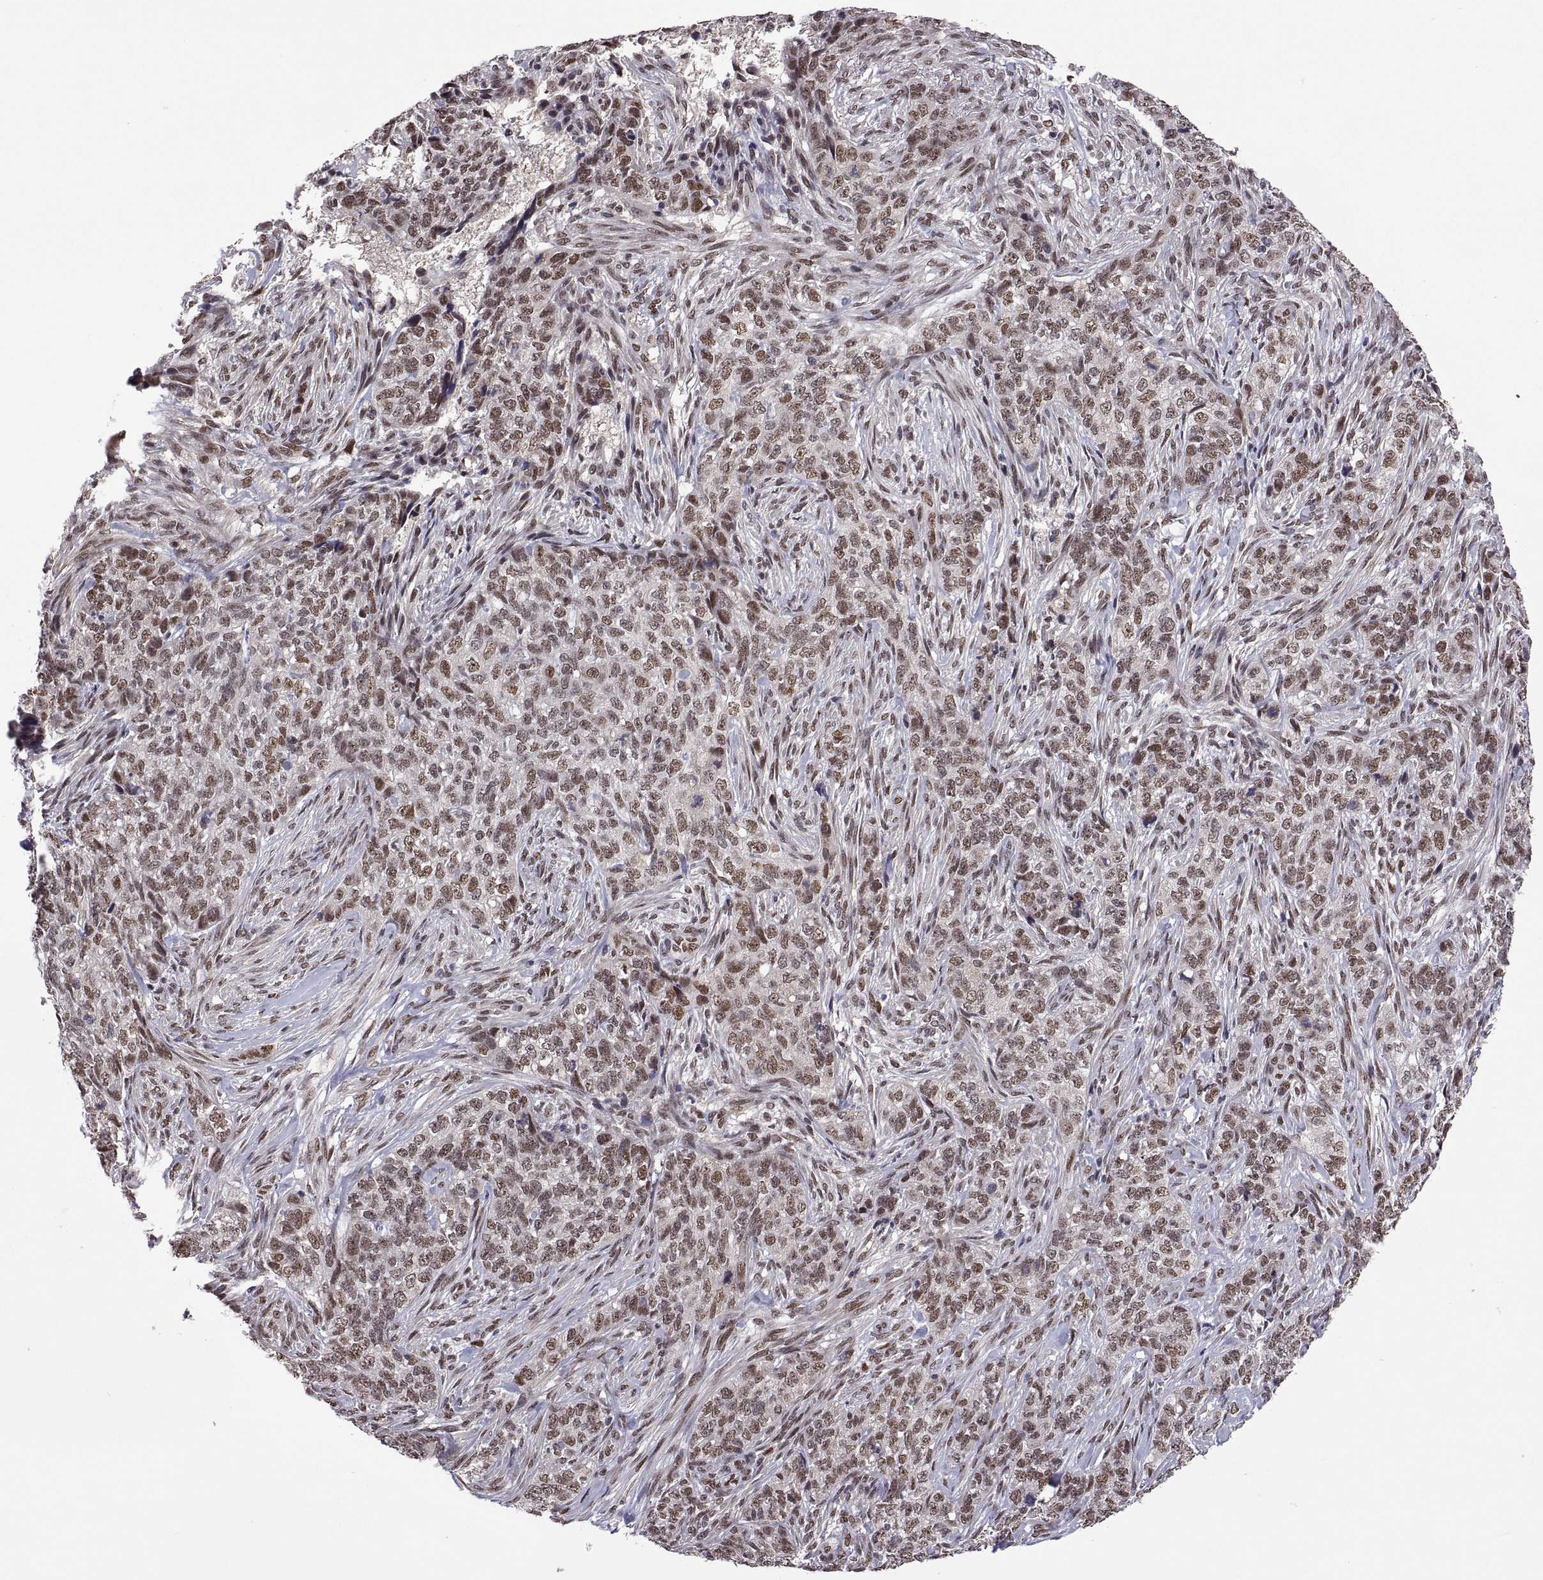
{"staining": {"intensity": "moderate", "quantity": "25%-75%", "location": "nuclear"}, "tissue": "skin cancer", "cell_type": "Tumor cells", "image_type": "cancer", "snomed": [{"axis": "morphology", "description": "Basal cell carcinoma"}, {"axis": "topography", "description": "Skin"}], "caption": "Human skin cancer stained with a protein marker shows moderate staining in tumor cells.", "gene": "NR4A1", "patient": {"sex": "female", "age": 69}}